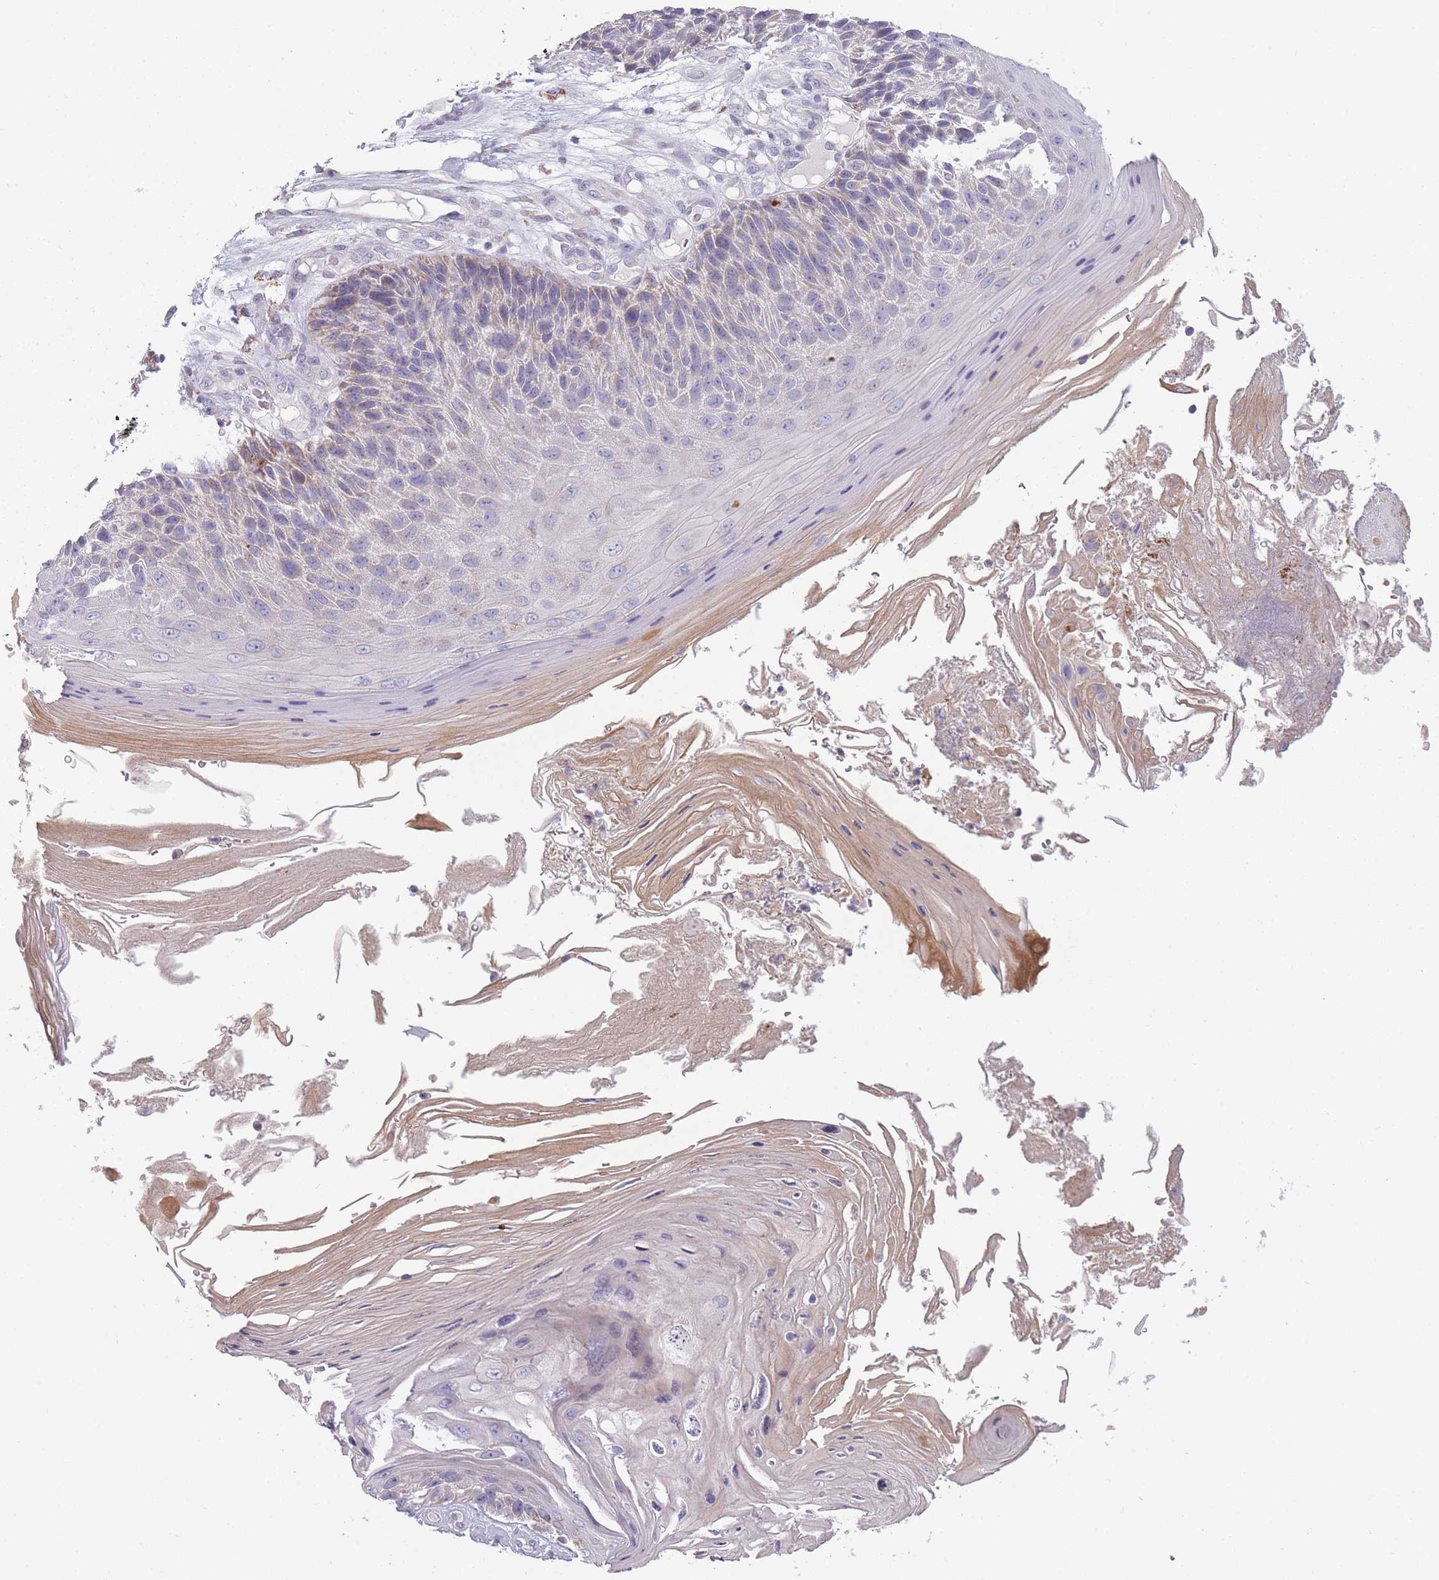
{"staining": {"intensity": "weak", "quantity": "<25%", "location": "cytoplasmic/membranous"}, "tissue": "skin cancer", "cell_type": "Tumor cells", "image_type": "cancer", "snomed": [{"axis": "morphology", "description": "Squamous cell carcinoma, NOS"}, {"axis": "topography", "description": "Skin"}], "caption": "Immunohistochemical staining of human skin cancer (squamous cell carcinoma) shows no significant staining in tumor cells.", "gene": "PEX11B", "patient": {"sex": "female", "age": 88}}